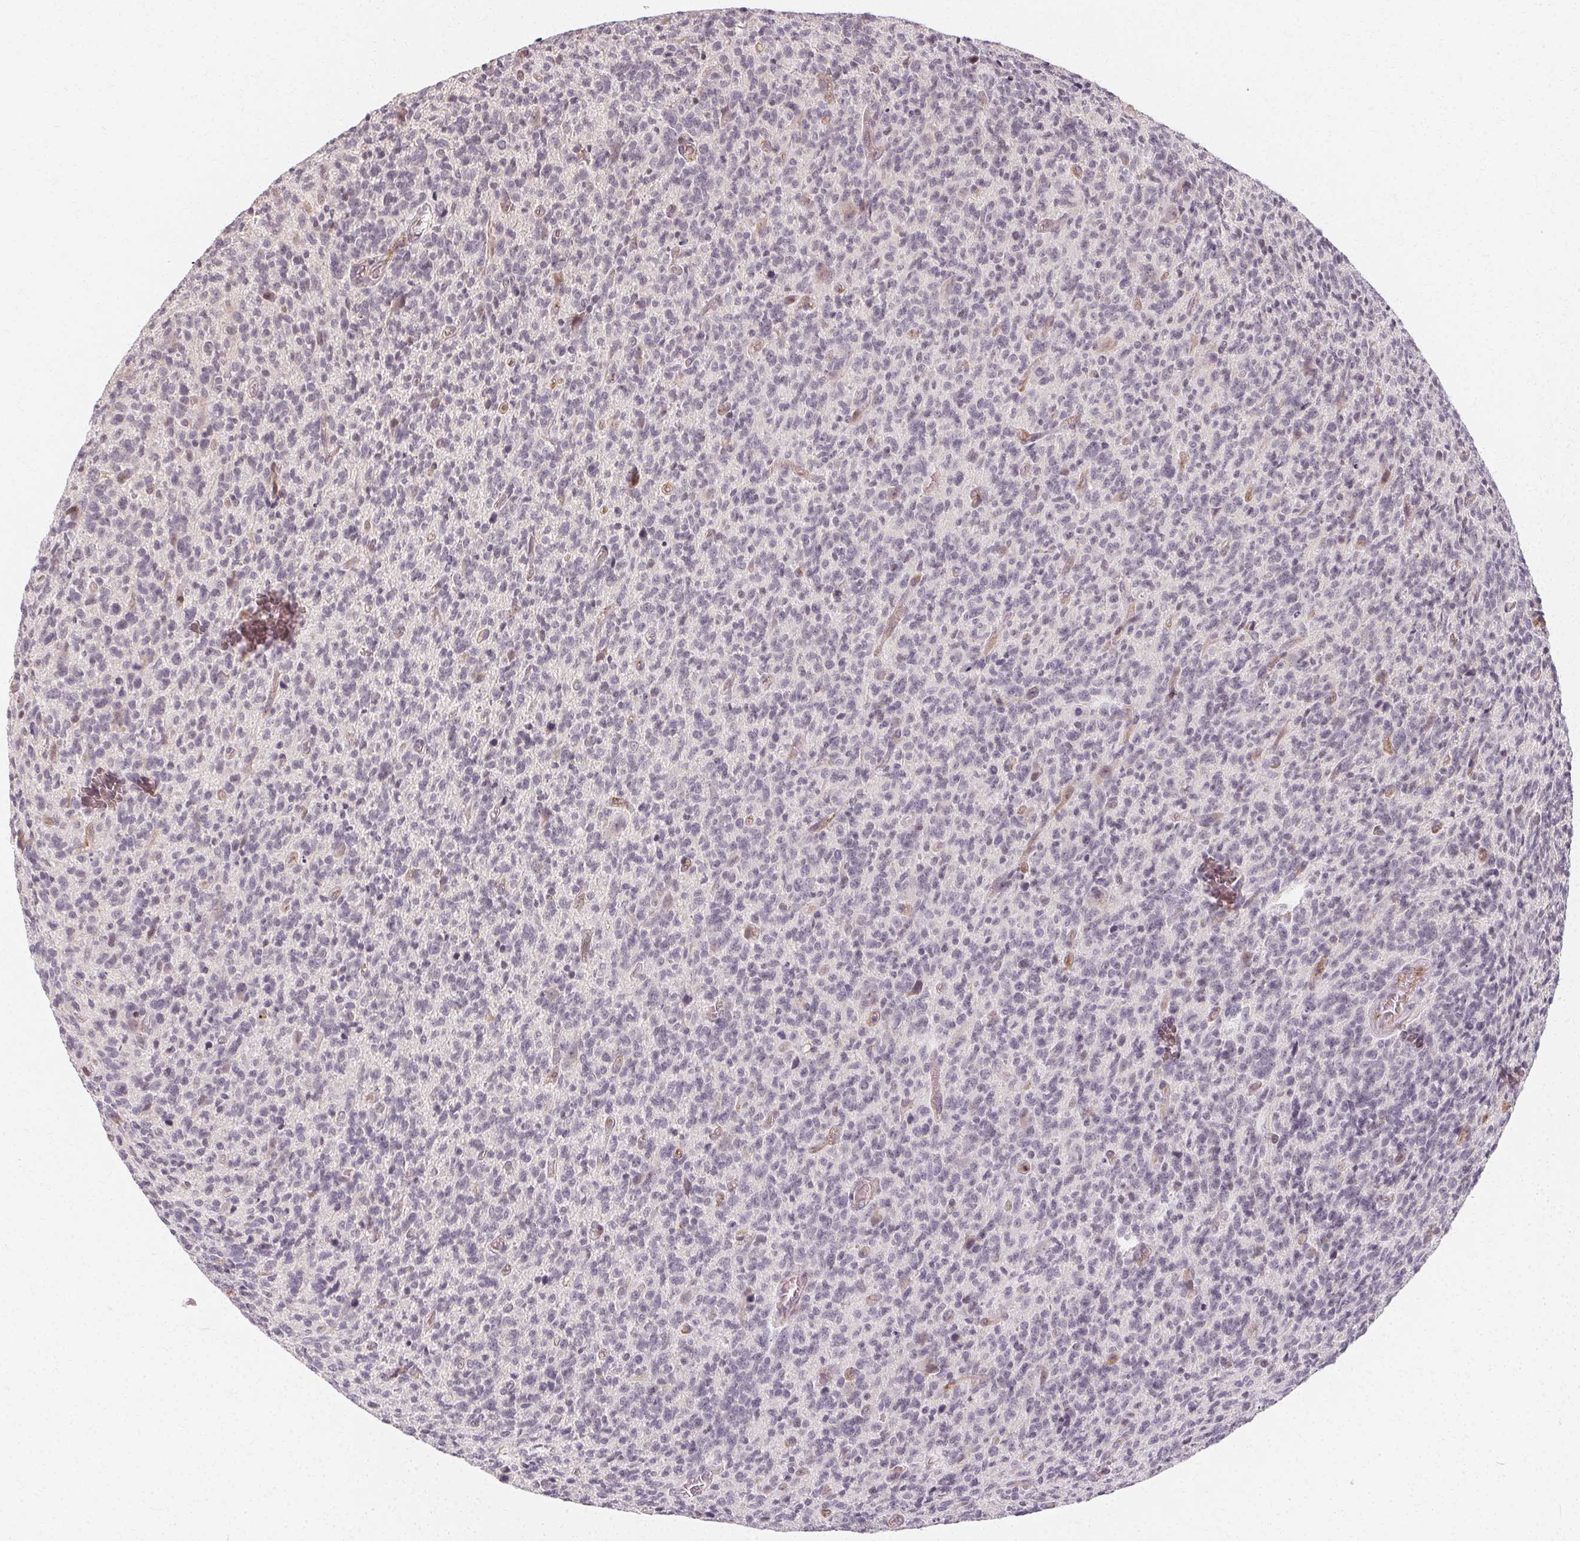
{"staining": {"intensity": "negative", "quantity": "none", "location": "none"}, "tissue": "glioma", "cell_type": "Tumor cells", "image_type": "cancer", "snomed": [{"axis": "morphology", "description": "Glioma, malignant, High grade"}, {"axis": "topography", "description": "Brain"}], "caption": "A histopathology image of malignant glioma (high-grade) stained for a protein displays no brown staining in tumor cells.", "gene": "CLCNKB", "patient": {"sex": "male", "age": 76}}